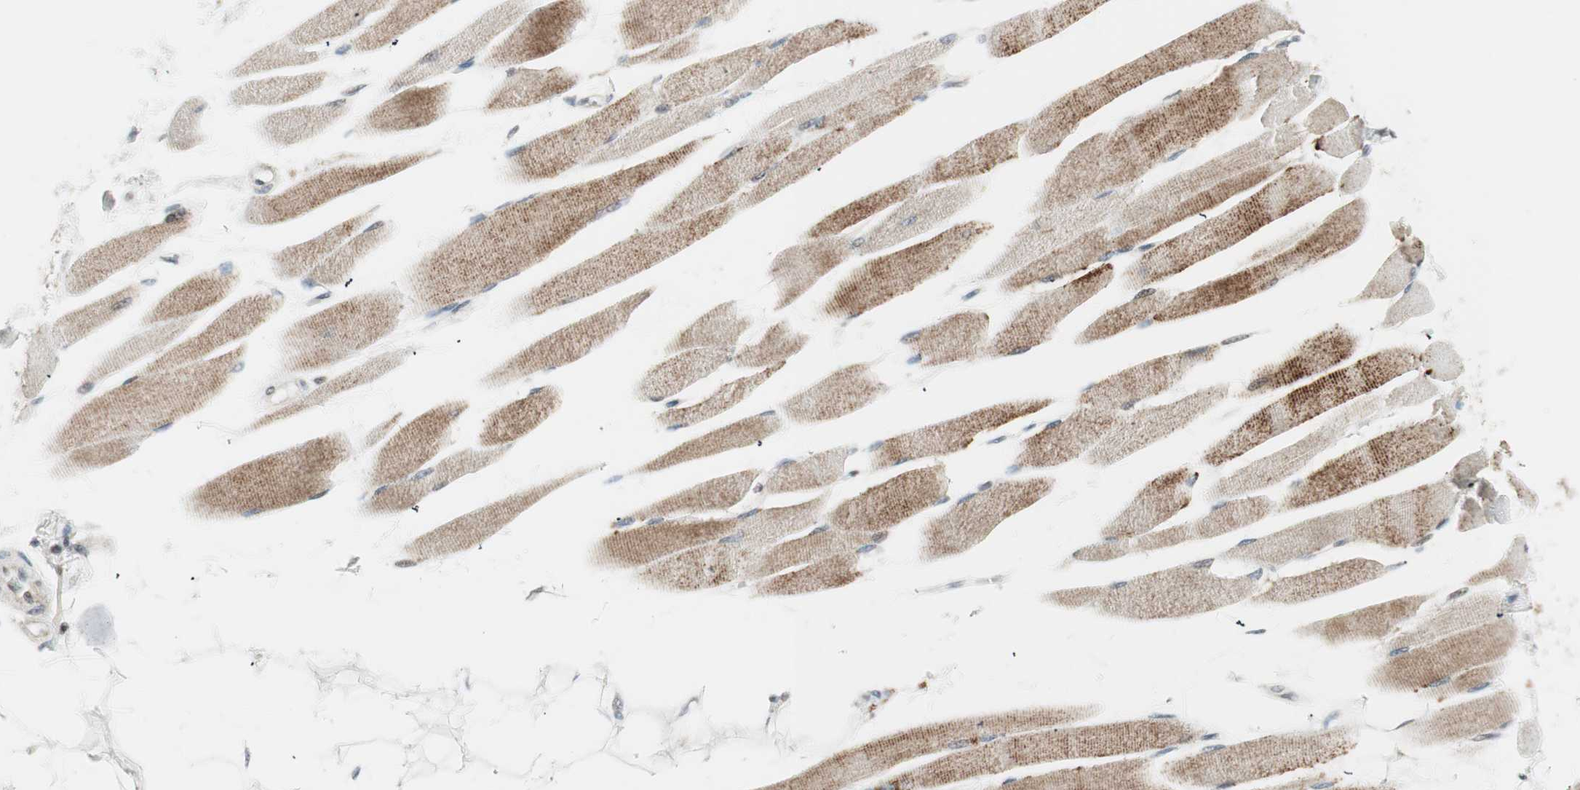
{"staining": {"intensity": "moderate", "quantity": "25%-75%", "location": "cytoplasmic/membranous"}, "tissue": "skeletal muscle", "cell_type": "Myocytes", "image_type": "normal", "snomed": [{"axis": "morphology", "description": "Normal tissue, NOS"}, {"axis": "topography", "description": "Skeletal muscle"}, {"axis": "topography", "description": "Peripheral nerve tissue"}], "caption": "Immunohistochemistry (IHC) staining of normal skeletal muscle, which exhibits medium levels of moderate cytoplasmic/membranous positivity in about 25%-75% of myocytes indicating moderate cytoplasmic/membranous protein staining. The staining was performed using DAB (brown) for protein detection and nuclei were counterstained in hematoxylin (blue).", "gene": "TPT1", "patient": {"sex": "female", "age": 84}}